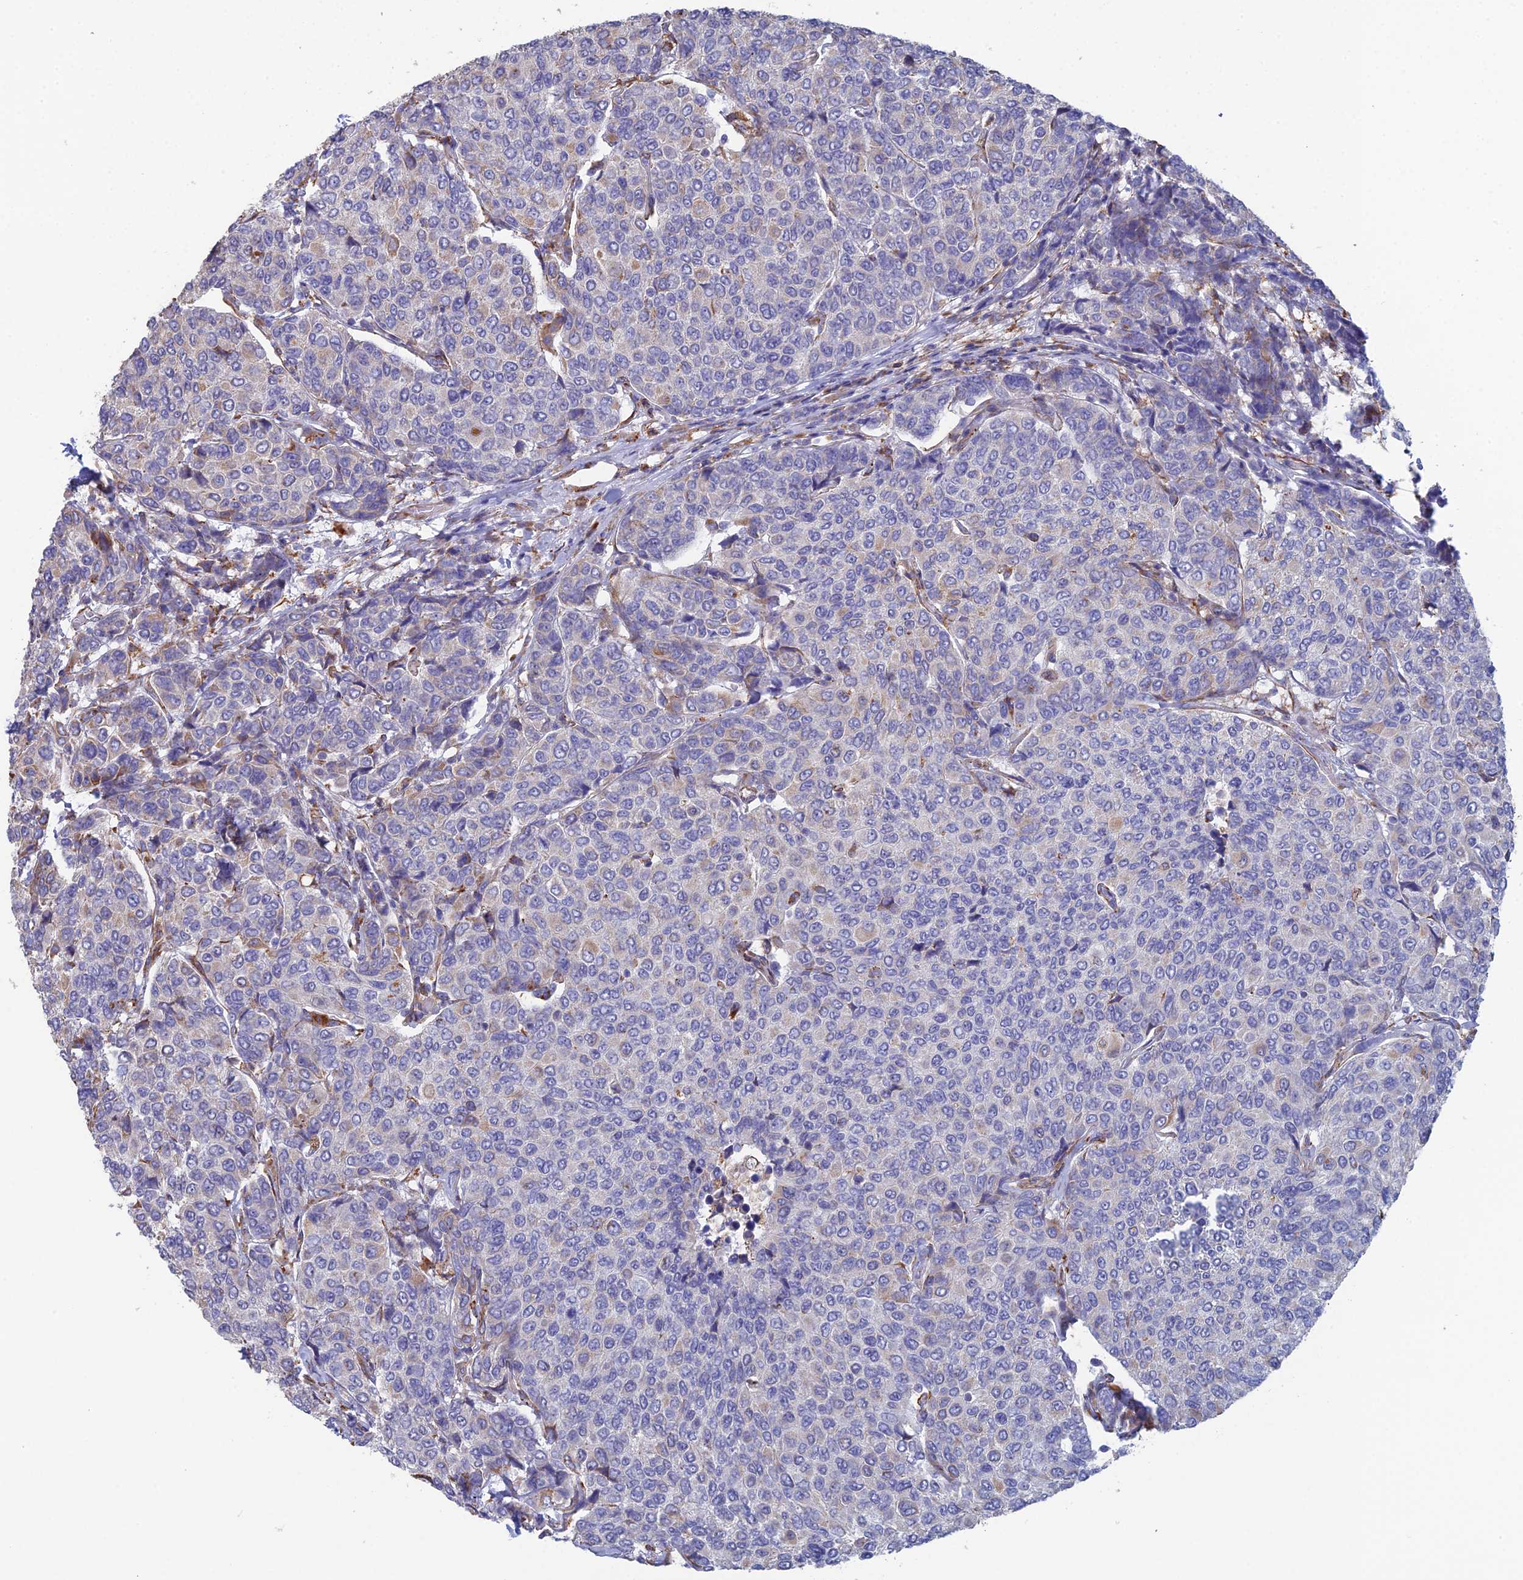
{"staining": {"intensity": "negative", "quantity": "none", "location": "none"}, "tissue": "breast cancer", "cell_type": "Tumor cells", "image_type": "cancer", "snomed": [{"axis": "morphology", "description": "Duct carcinoma"}, {"axis": "topography", "description": "Breast"}], "caption": "High magnification brightfield microscopy of breast invasive ductal carcinoma stained with DAB (3,3'-diaminobenzidine) (brown) and counterstained with hematoxylin (blue): tumor cells show no significant expression. (DAB (3,3'-diaminobenzidine) IHC visualized using brightfield microscopy, high magnification).", "gene": "CLVS2", "patient": {"sex": "female", "age": 55}}